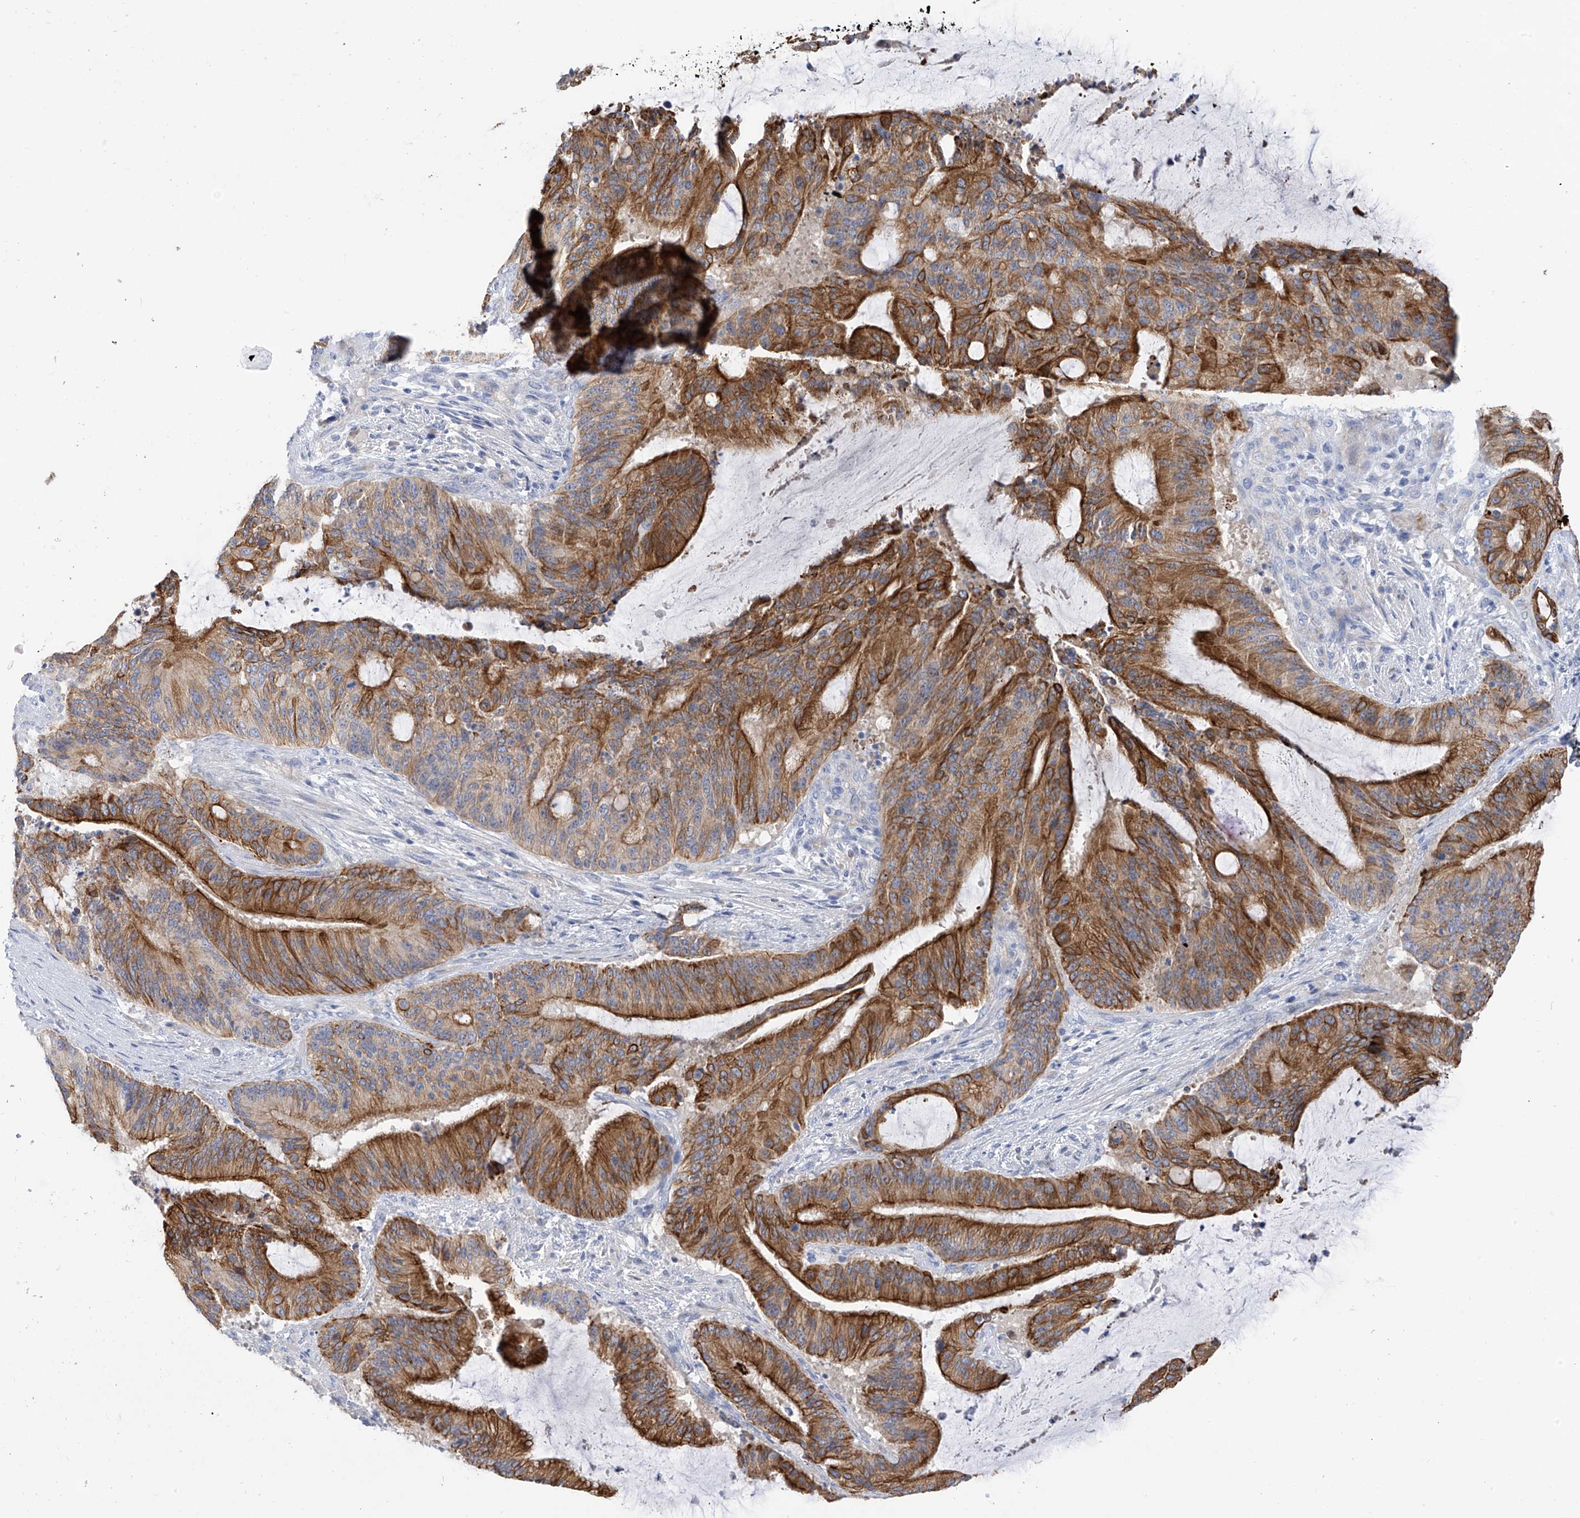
{"staining": {"intensity": "moderate", "quantity": ">75%", "location": "cytoplasmic/membranous"}, "tissue": "liver cancer", "cell_type": "Tumor cells", "image_type": "cancer", "snomed": [{"axis": "morphology", "description": "Normal tissue, NOS"}, {"axis": "morphology", "description": "Cholangiocarcinoma"}, {"axis": "topography", "description": "Liver"}, {"axis": "topography", "description": "Peripheral nerve tissue"}], "caption": "An IHC photomicrograph of neoplastic tissue is shown. Protein staining in brown shows moderate cytoplasmic/membranous positivity in liver cancer within tumor cells.", "gene": "PIK3C2B", "patient": {"sex": "female", "age": 73}}